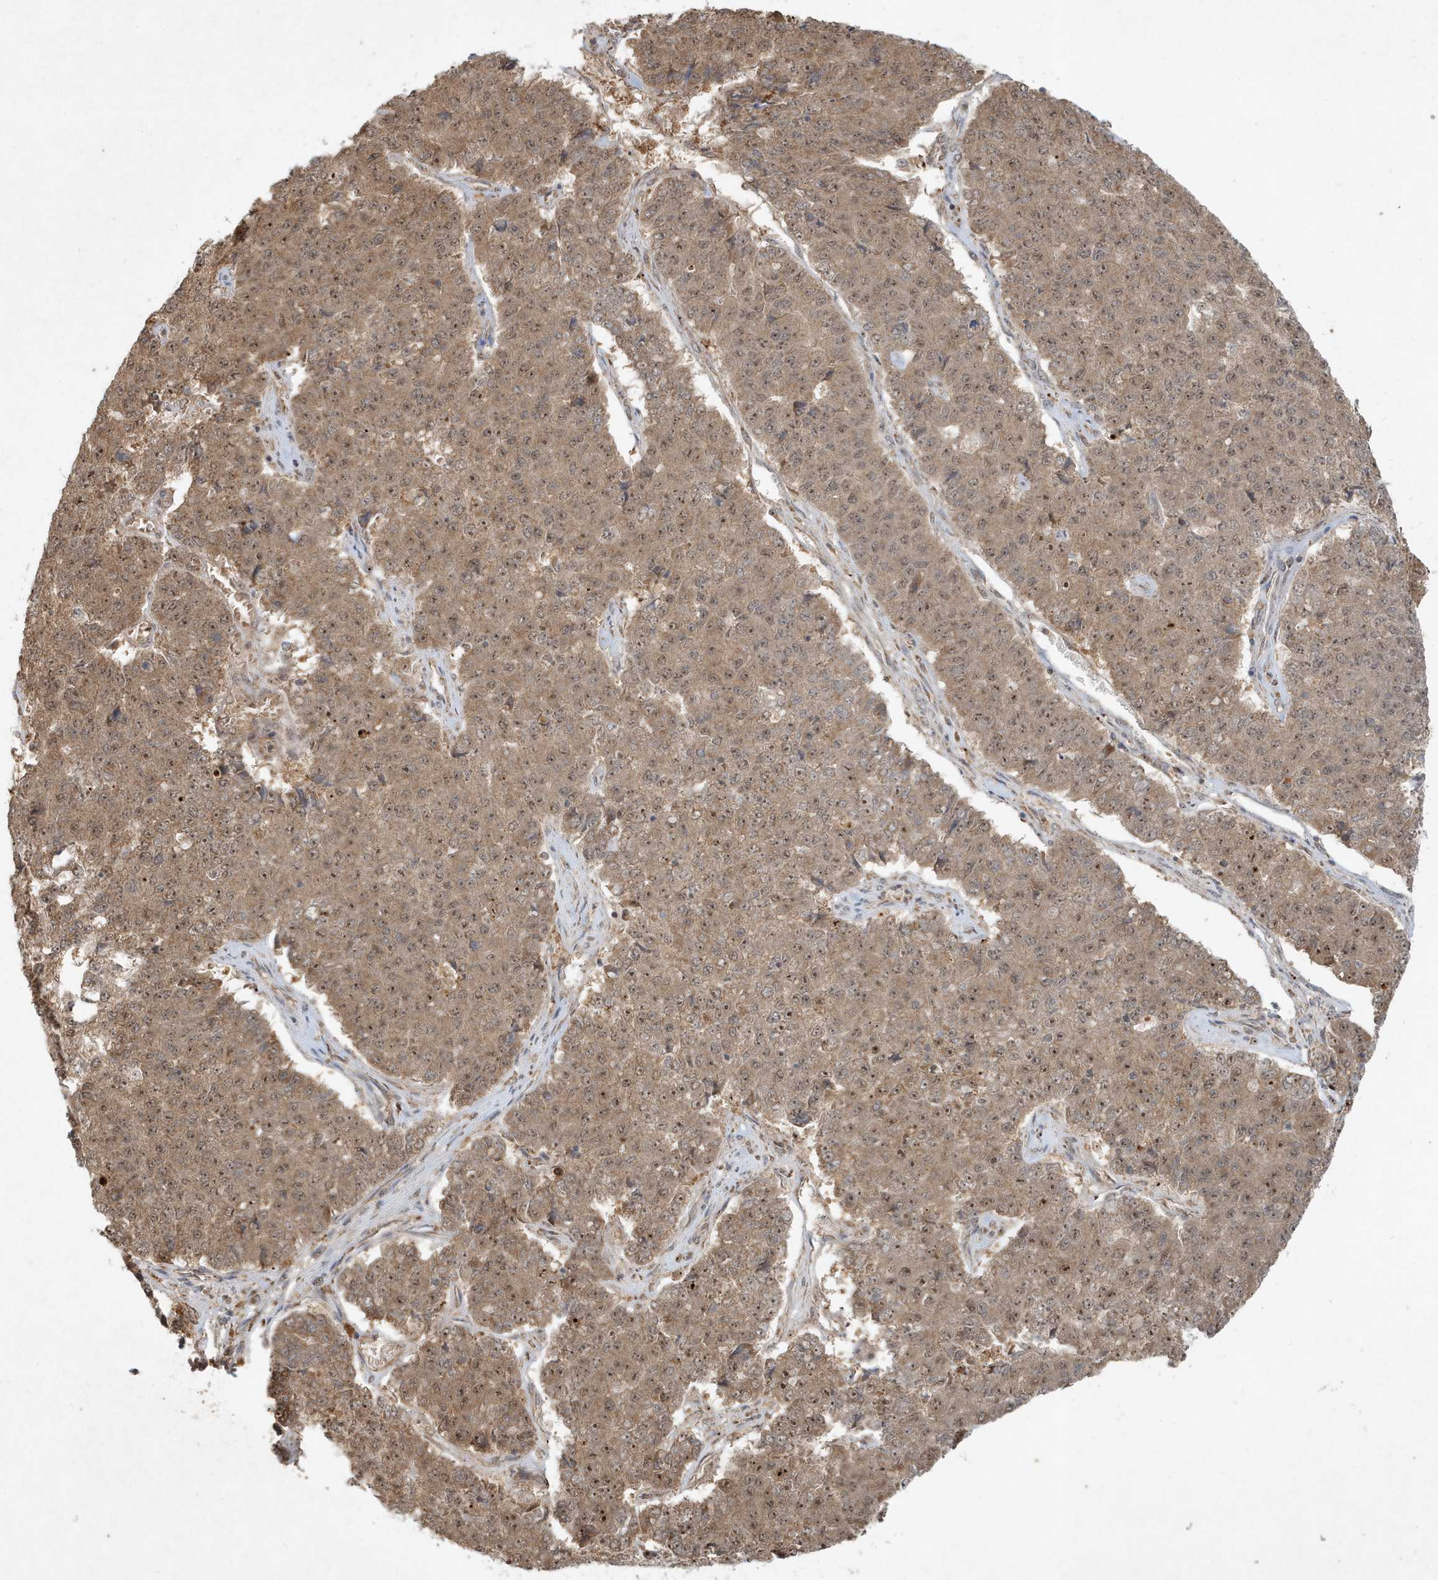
{"staining": {"intensity": "moderate", "quantity": ">75%", "location": "cytoplasmic/membranous,nuclear"}, "tissue": "pancreatic cancer", "cell_type": "Tumor cells", "image_type": "cancer", "snomed": [{"axis": "morphology", "description": "Adenocarcinoma, NOS"}, {"axis": "topography", "description": "Pancreas"}], "caption": "Human pancreatic cancer (adenocarcinoma) stained with a protein marker displays moderate staining in tumor cells.", "gene": "ABCB9", "patient": {"sex": "male", "age": 50}}